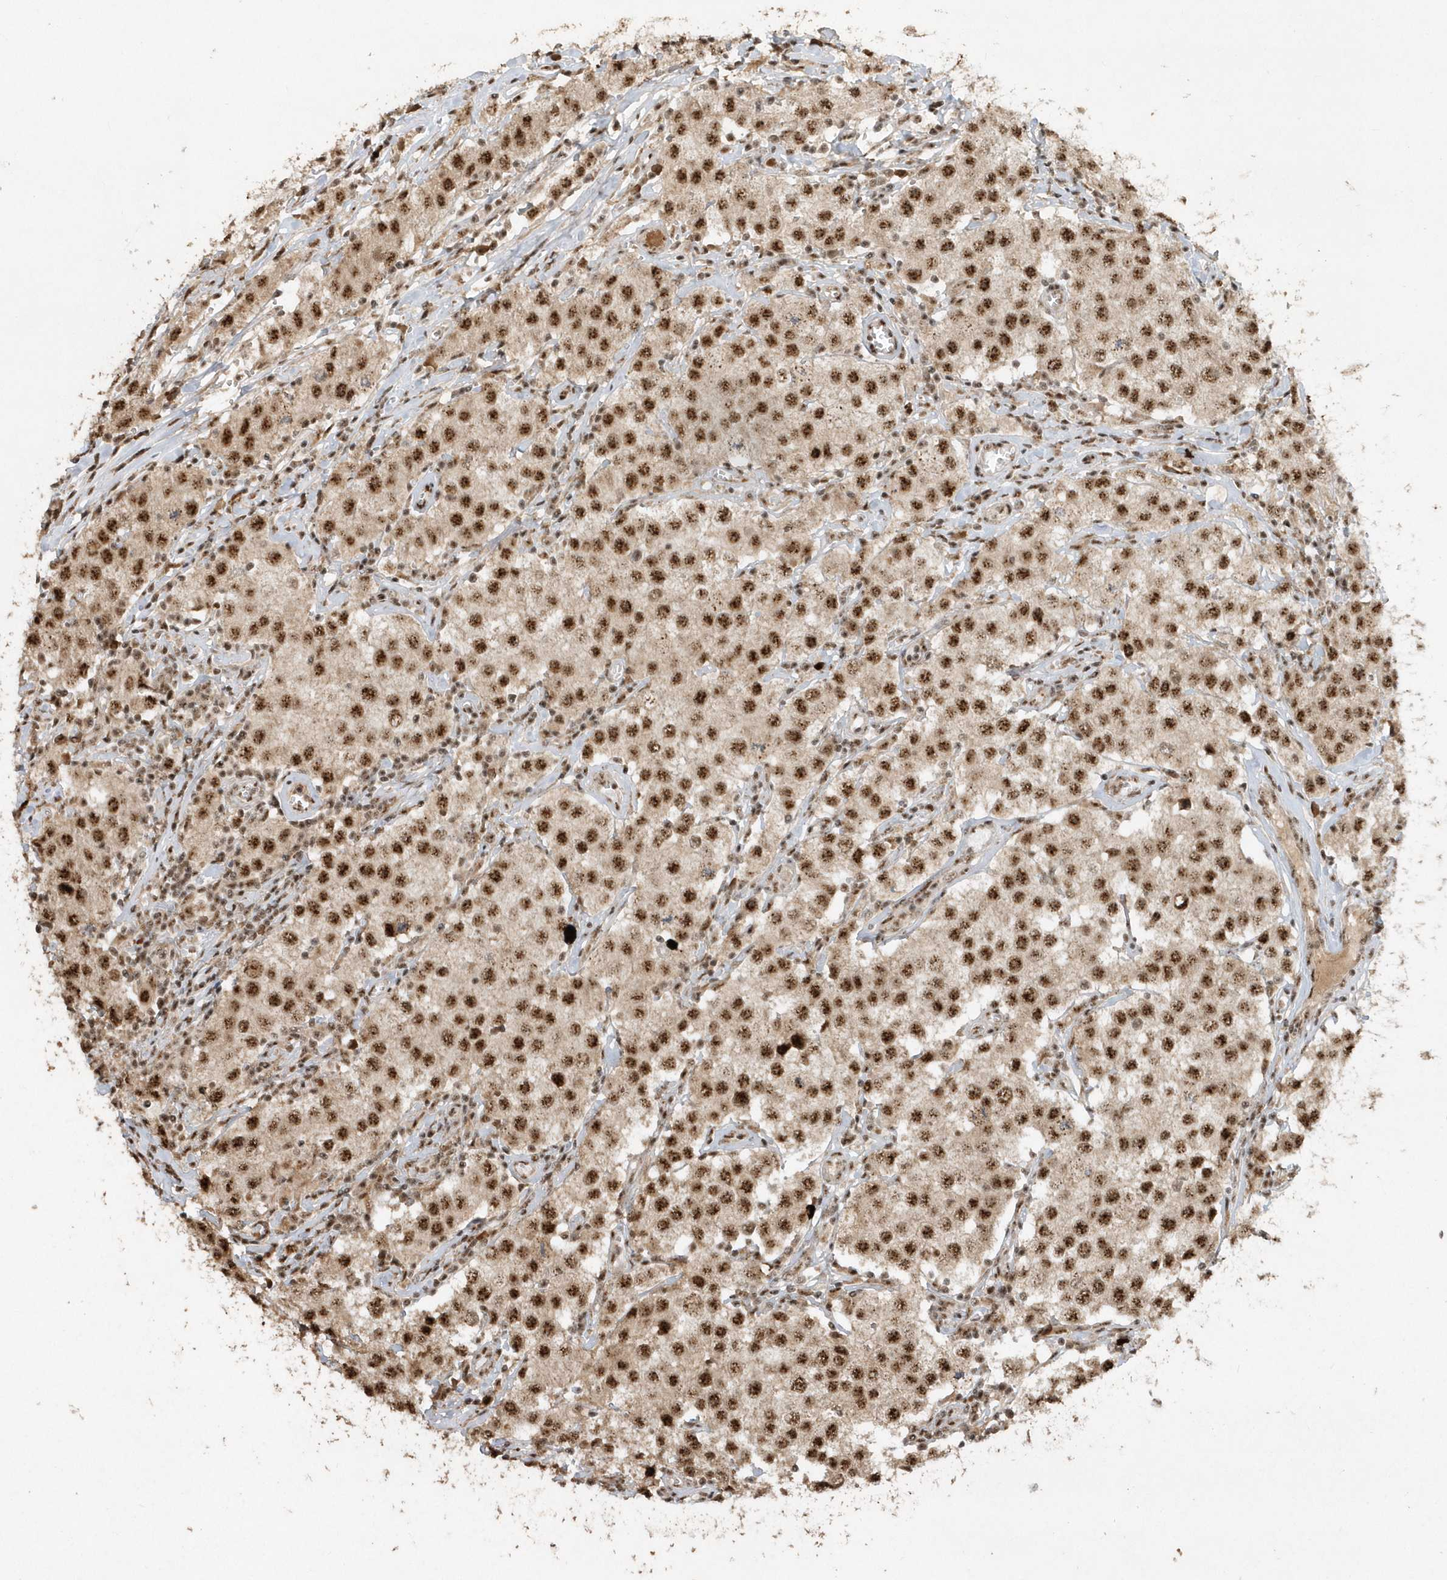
{"staining": {"intensity": "strong", "quantity": ">75%", "location": "nuclear"}, "tissue": "testis cancer", "cell_type": "Tumor cells", "image_type": "cancer", "snomed": [{"axis": "morphology", "description": "Seminoma, NOS"}, {"axis": "morphology", "description": "Carcinoma, Embryonal, NOS"}, {"axis": "topography", "description": "Testis"}], "caption": "Immunohistochemistry micrograph of neoplastic tissue: human embryonal carcinoma (testis) stained using immunohistochemistry (IHC) displays high levels of strong protein expression localized specifically in the nuclear of tumor cells, appearing as a nuclear brown color.", "gene": "POLR3B", "patient": {"sex": "male", "age": 43}}